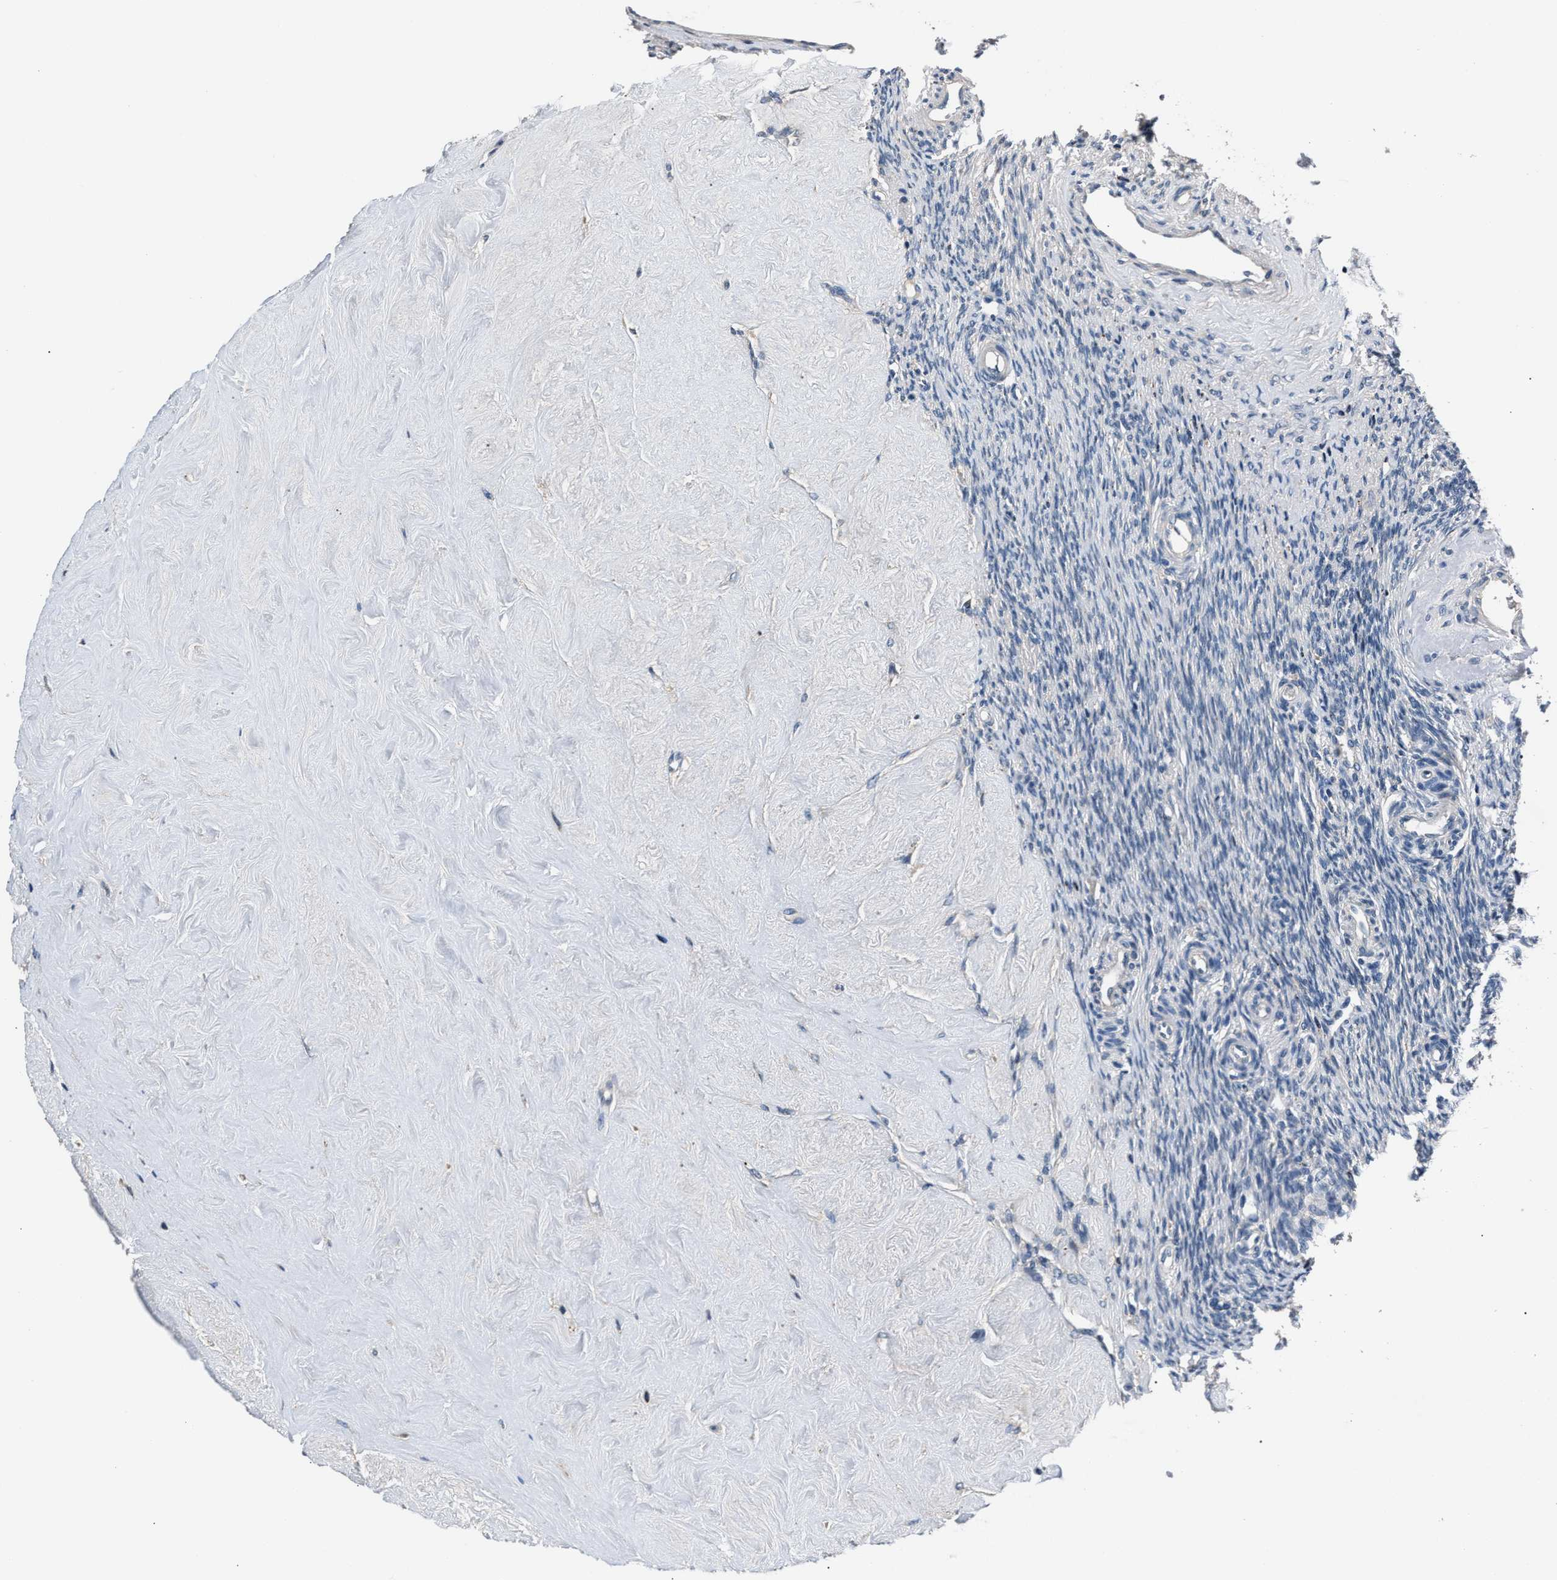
{"staining": {"intensity": "negative", "quantity": "none", "location": "none"}, "tissue": "ovary", "cell_type": "Ovarian stroma cells", "image_type": "normal", "snomed": [{"axis": "morphology", "description": "Normal tissue, NOS"}, {"axis": "topography", "description": "Ovary"}], "caption": "Immunohistochemistry (IHC) of benign human ovary exhibits no positivity in ovarian stroma cells.", "gene": "DNAJC24", "patient": {"sex": "female", "age": 41}}